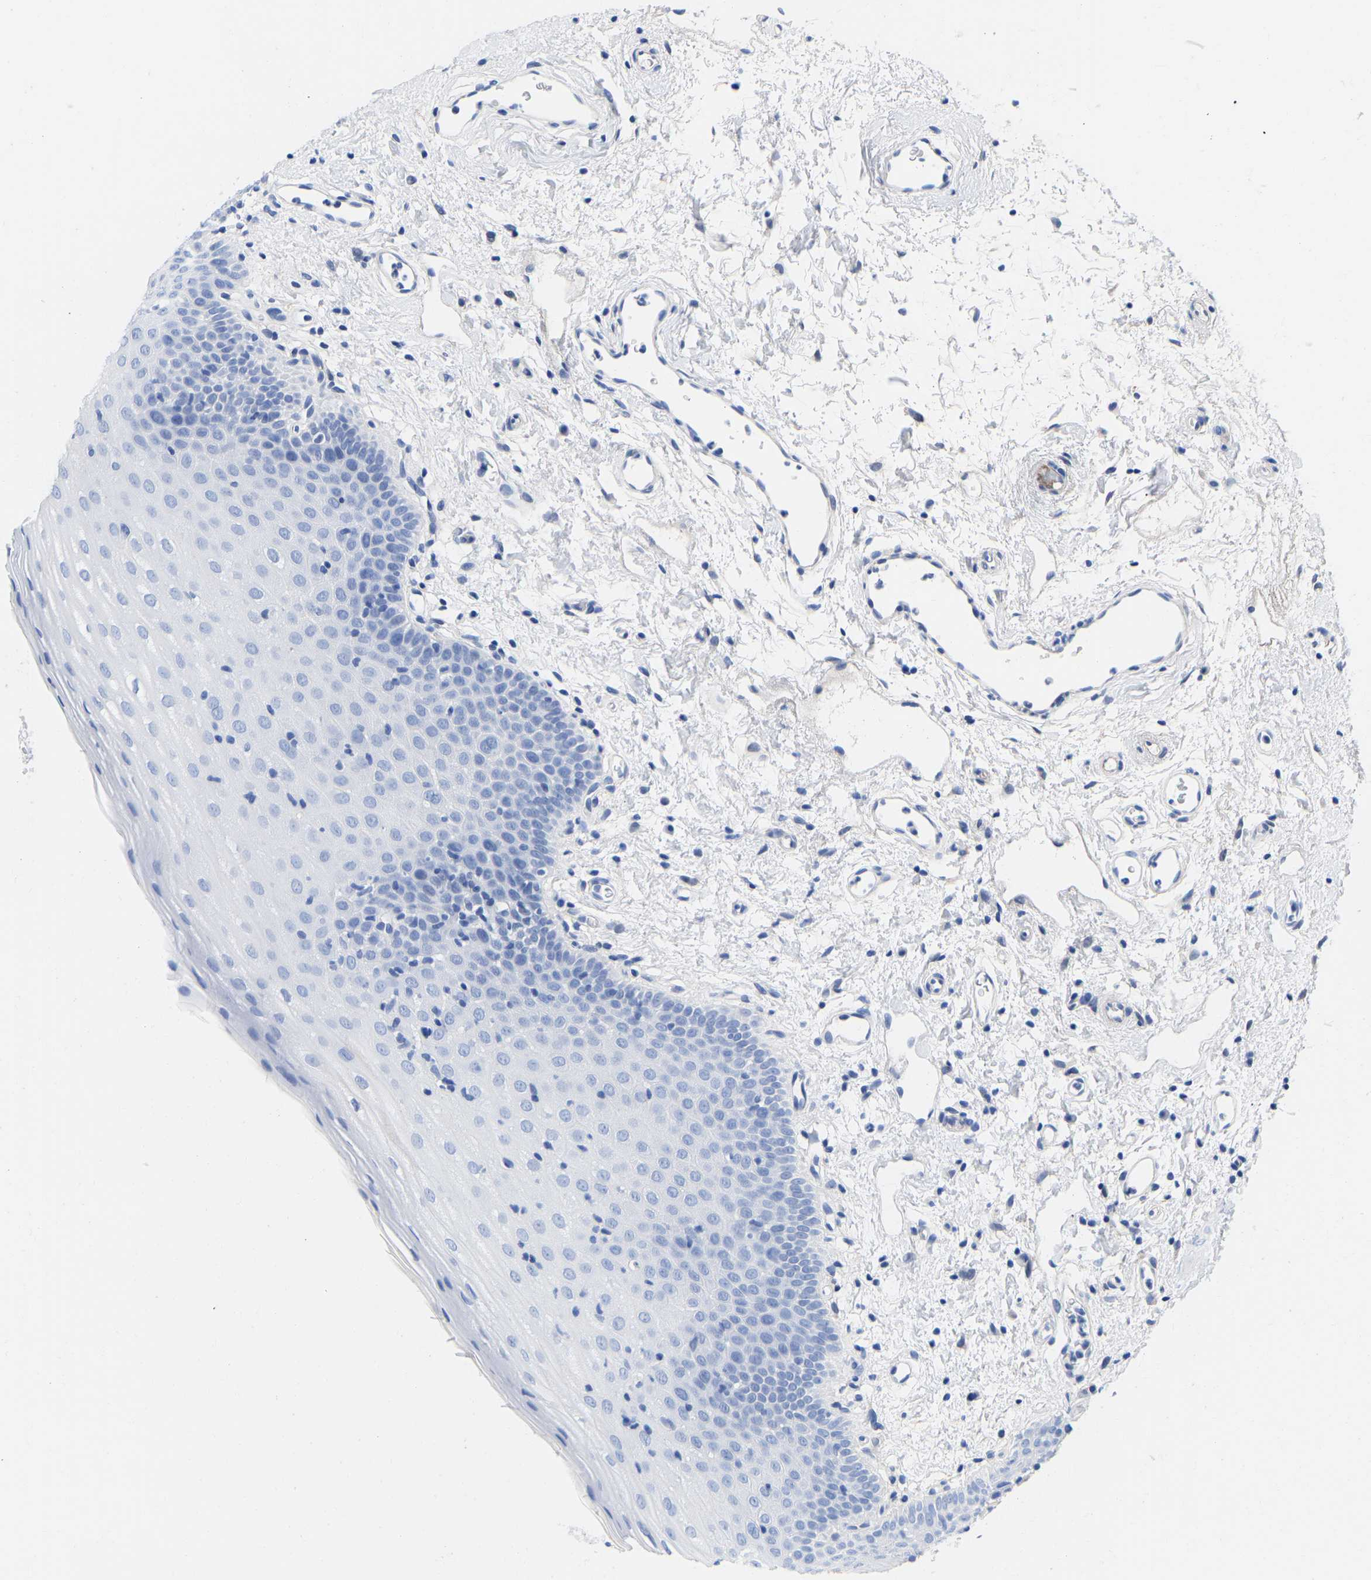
{"staining": {"intensity": "negative", "quantity": "none", "location": "none"}, "tissue": "oral mucosa", "cell_type": "Squamous epithelial cells", "image_type": "normal", "snomed": [{"axis": "morphology", "description": "Normal tissue, NOS"}, {"axis": "topography", "description": "Oral tissue"}], "caption": "An IHC histopathology image of benign oral mucosa is shown. There is no staining in squamous epithelial cells of oral mucosa.", "gene": "GPA33", "patient": {"sex": "male", "age": 66}}